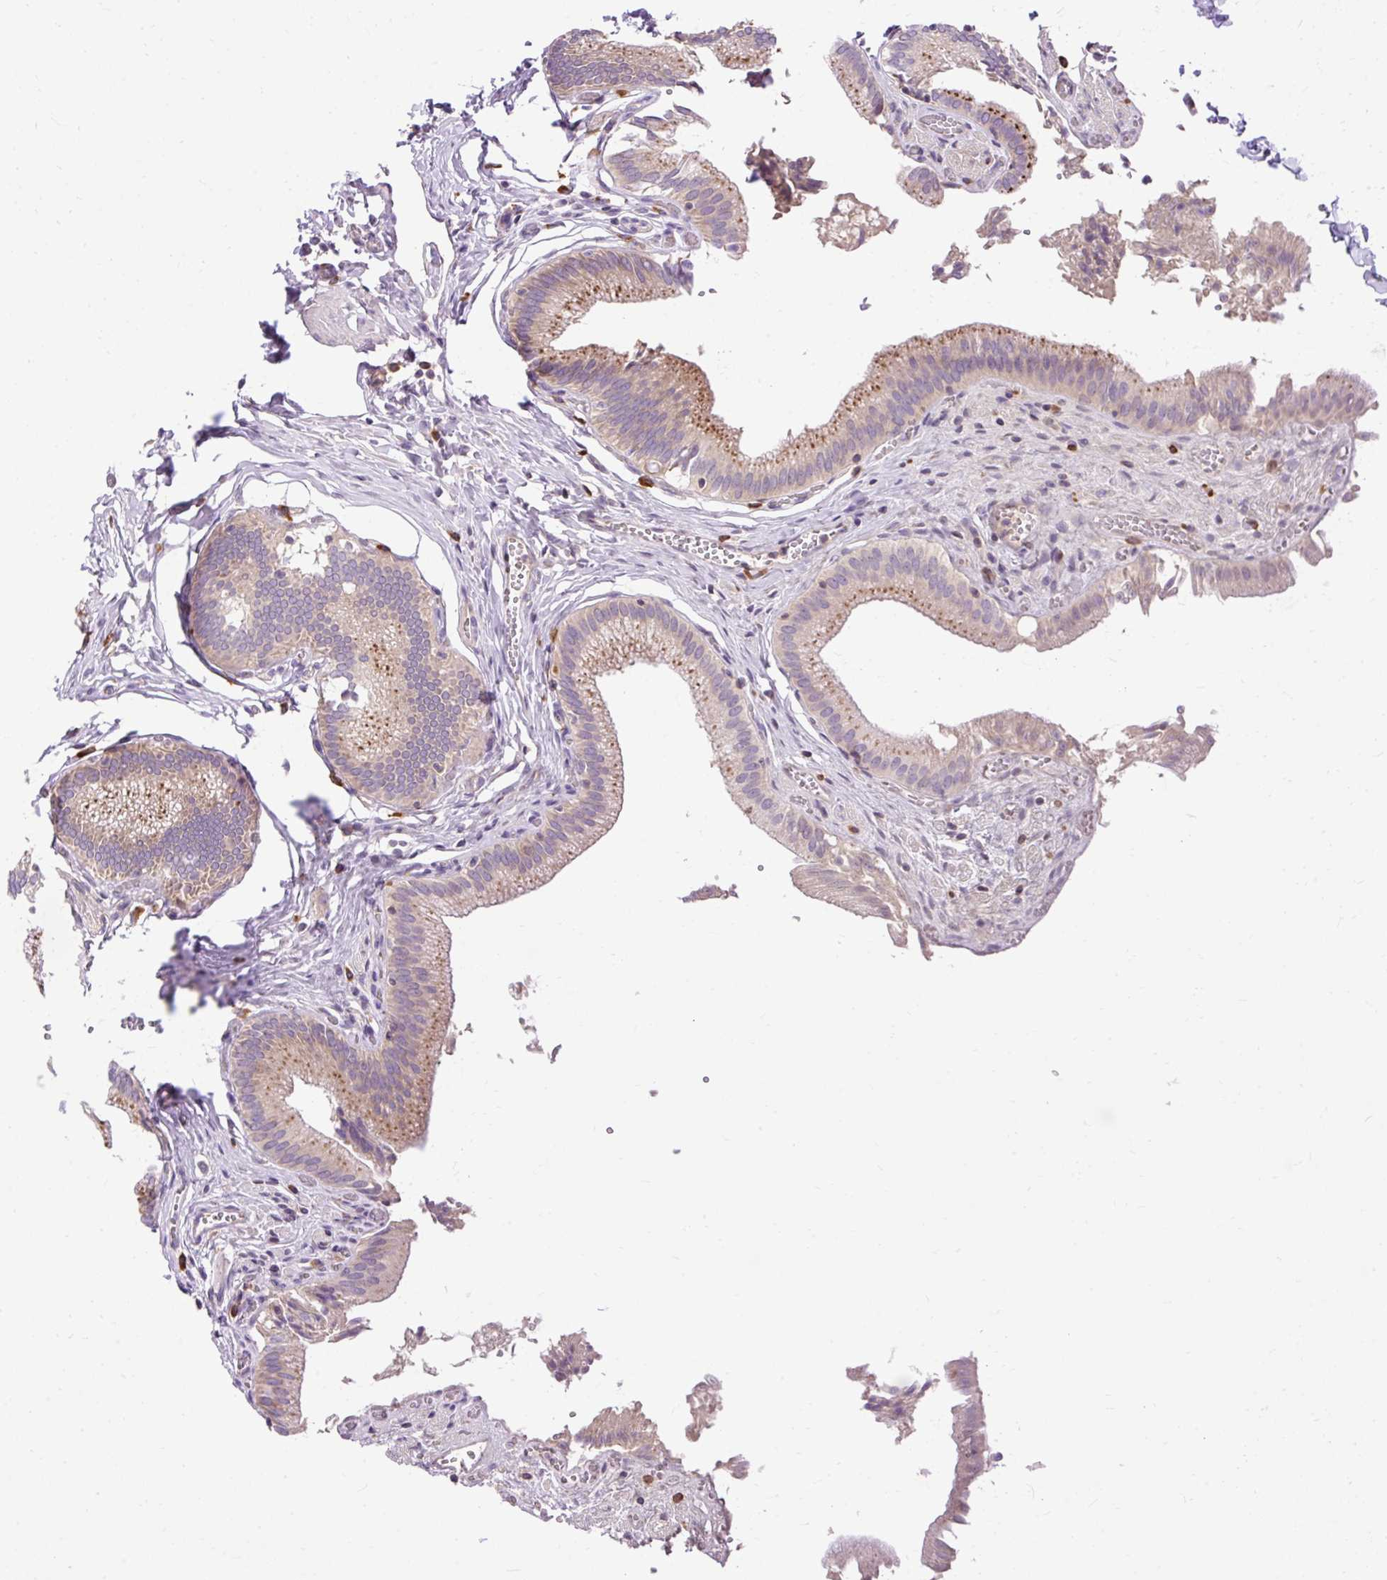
{"staining": {"intensity": "moderate", "quantity": ">75%", "location": "cytoplasmic/membranous"}, "tissue": "gallbladder", "cell_type": "Glandular cells", "image_type": "normal", "snomed": [{"axis": "morphology", "description": "Normal tissue, NOS"}, {"axis": "topography", "description": "Gallbladder"}, {"axis": "topography", "description": "Peripheral nerve tissue"}], "caption": "Immunohistochemistry (IHC) of unremarkable gallbladder exhibits medium levels of moderate cytoplasmic/membranous expression in about >75% of glandular cells. Immunohistochemistry stains the protein in brown and the nuclei are stained blue.", "gene": "HEXB", "patient": {"sex": "male", "age": 17}}